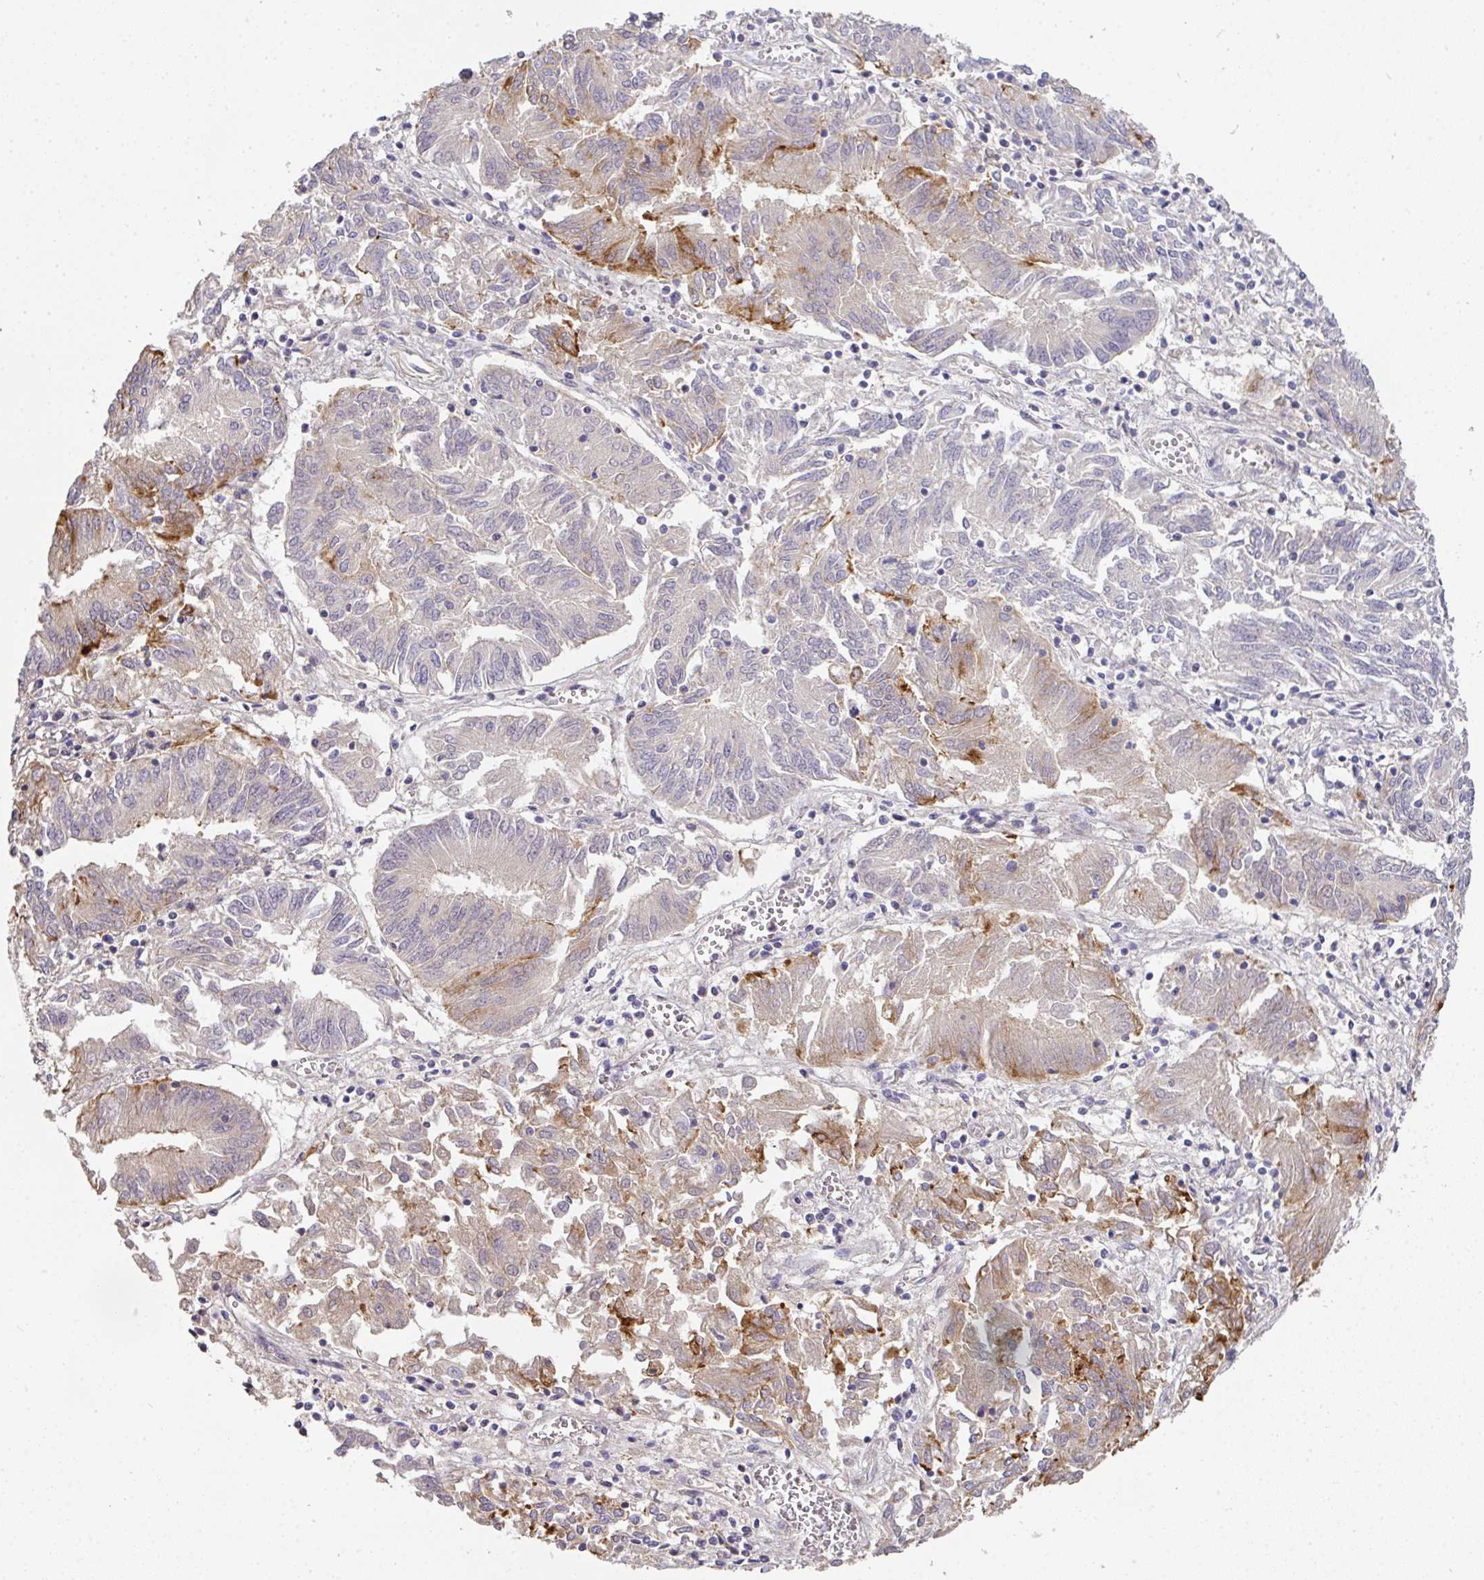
{"staining": {"intensity": "moderate", "quantity": "<25%", "location": "cytoplasmic/membranous"}, "tissue": "endometrial cancer", "cell_type": "Tumor cells", "image_type": "cancer", "snomed": [{"axis": "morphology", "description": "Adenocarcinoma, NOS"}, {"axis": "topography", "description": "Endometrium"}], "caption": "Brown immunohistochemical staining in human endometrial cancer exhibits moderate cytoplasmic/membranous staining in about <25% of tumor cells.", "gene": "EEF1AKMT1", "patient": {"sex": "female", "age": 54}}